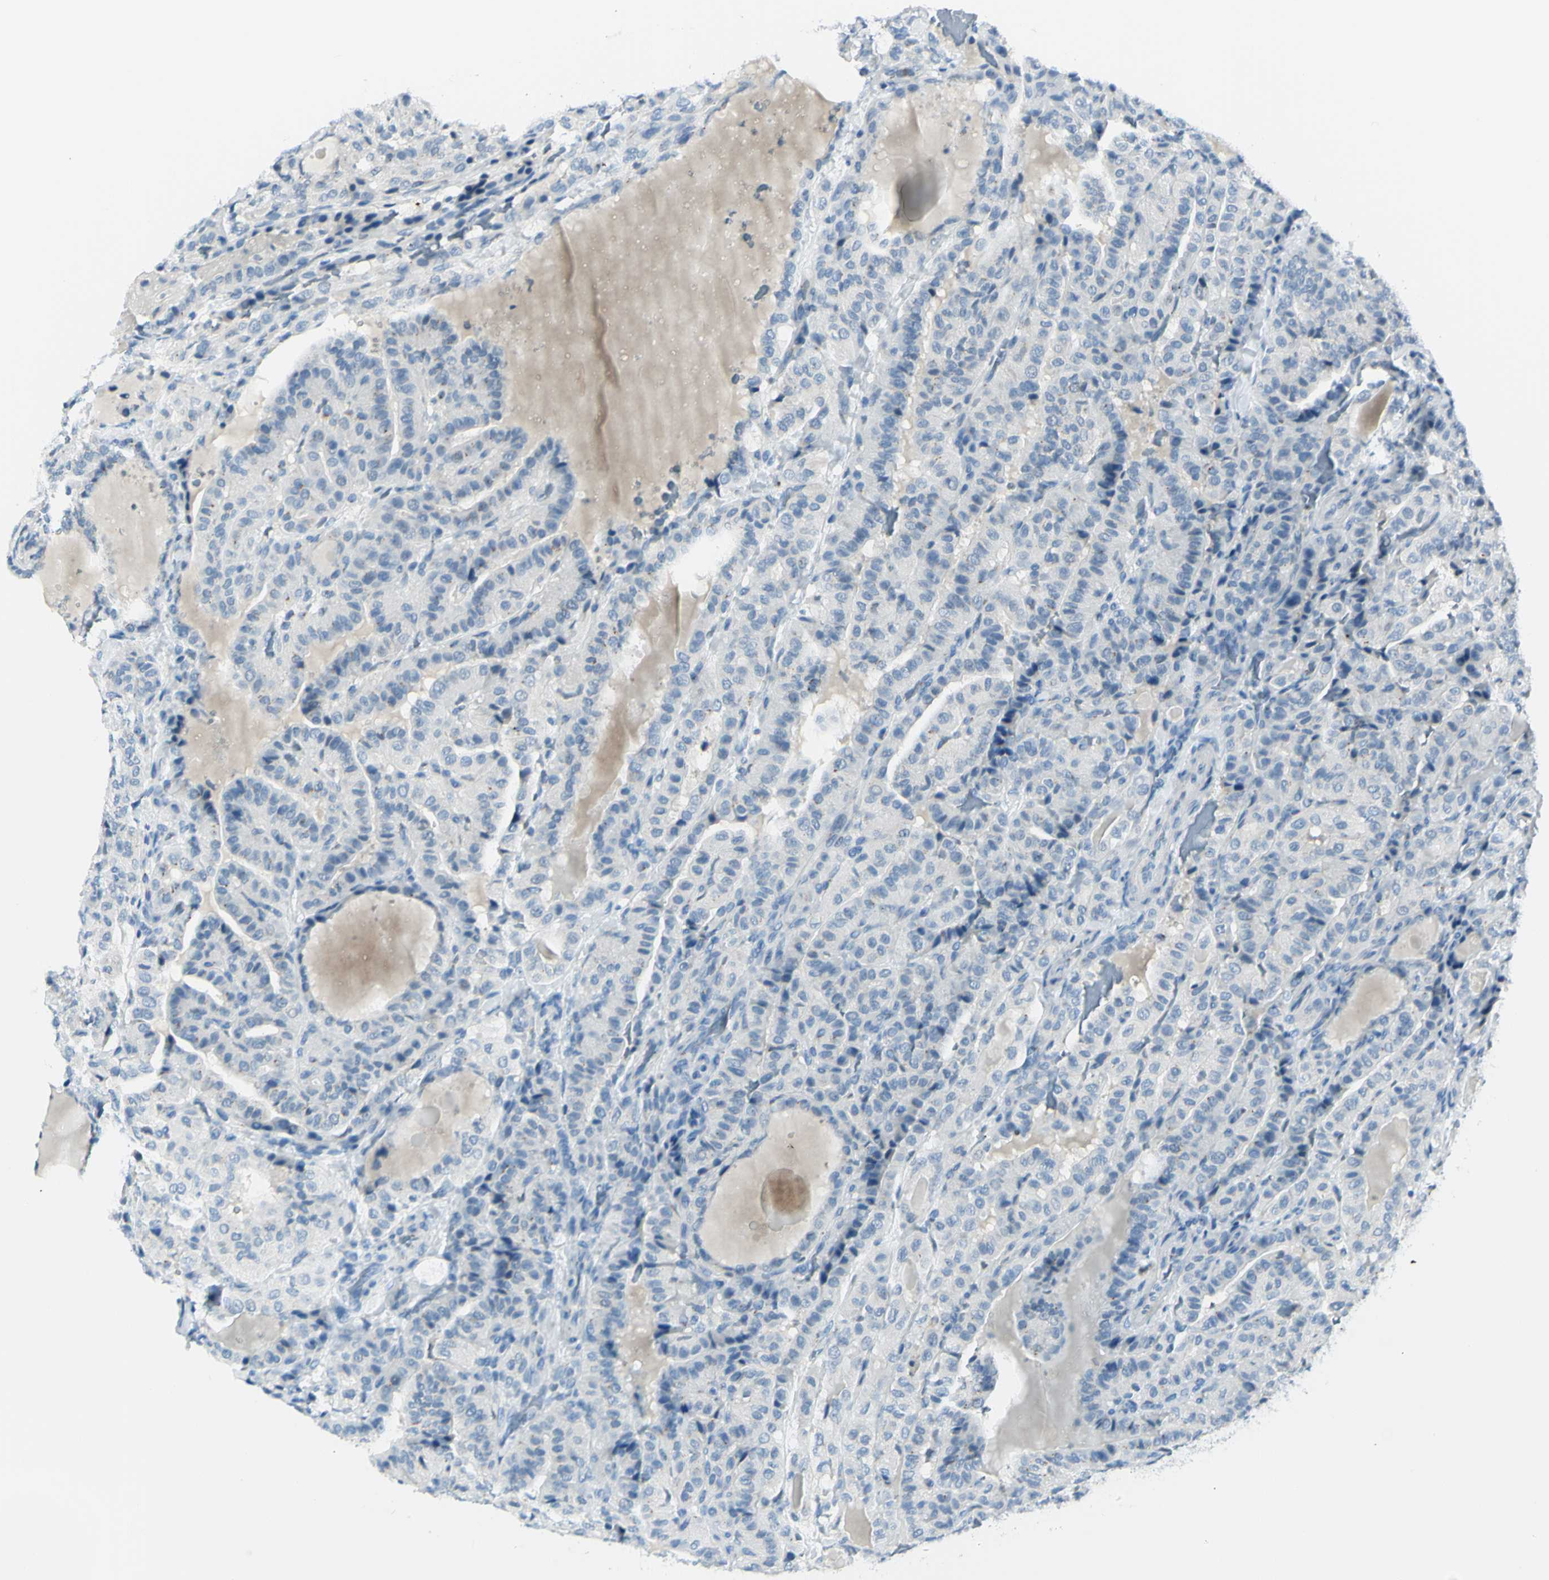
{"staining": {"intensity": "negative", "quantity": "none", "location": "none"}, "tissue": "thyroid cancer", "cell_type": "Tumor cells", "image_type": "cancer", "snomed": [{"axis": "morphology", "description": "Papillary adenocarcinoma, NOS"}, {"axis": "topography", "description": "Thyroid gland"}], "caption": "Thyroid papillary adenocarcinoma was stained to show a protein in brown. There is no significant positivity in tumor cells.", "gene": "B4GALT1", "patient": {"sex": "male", "age": 77}}